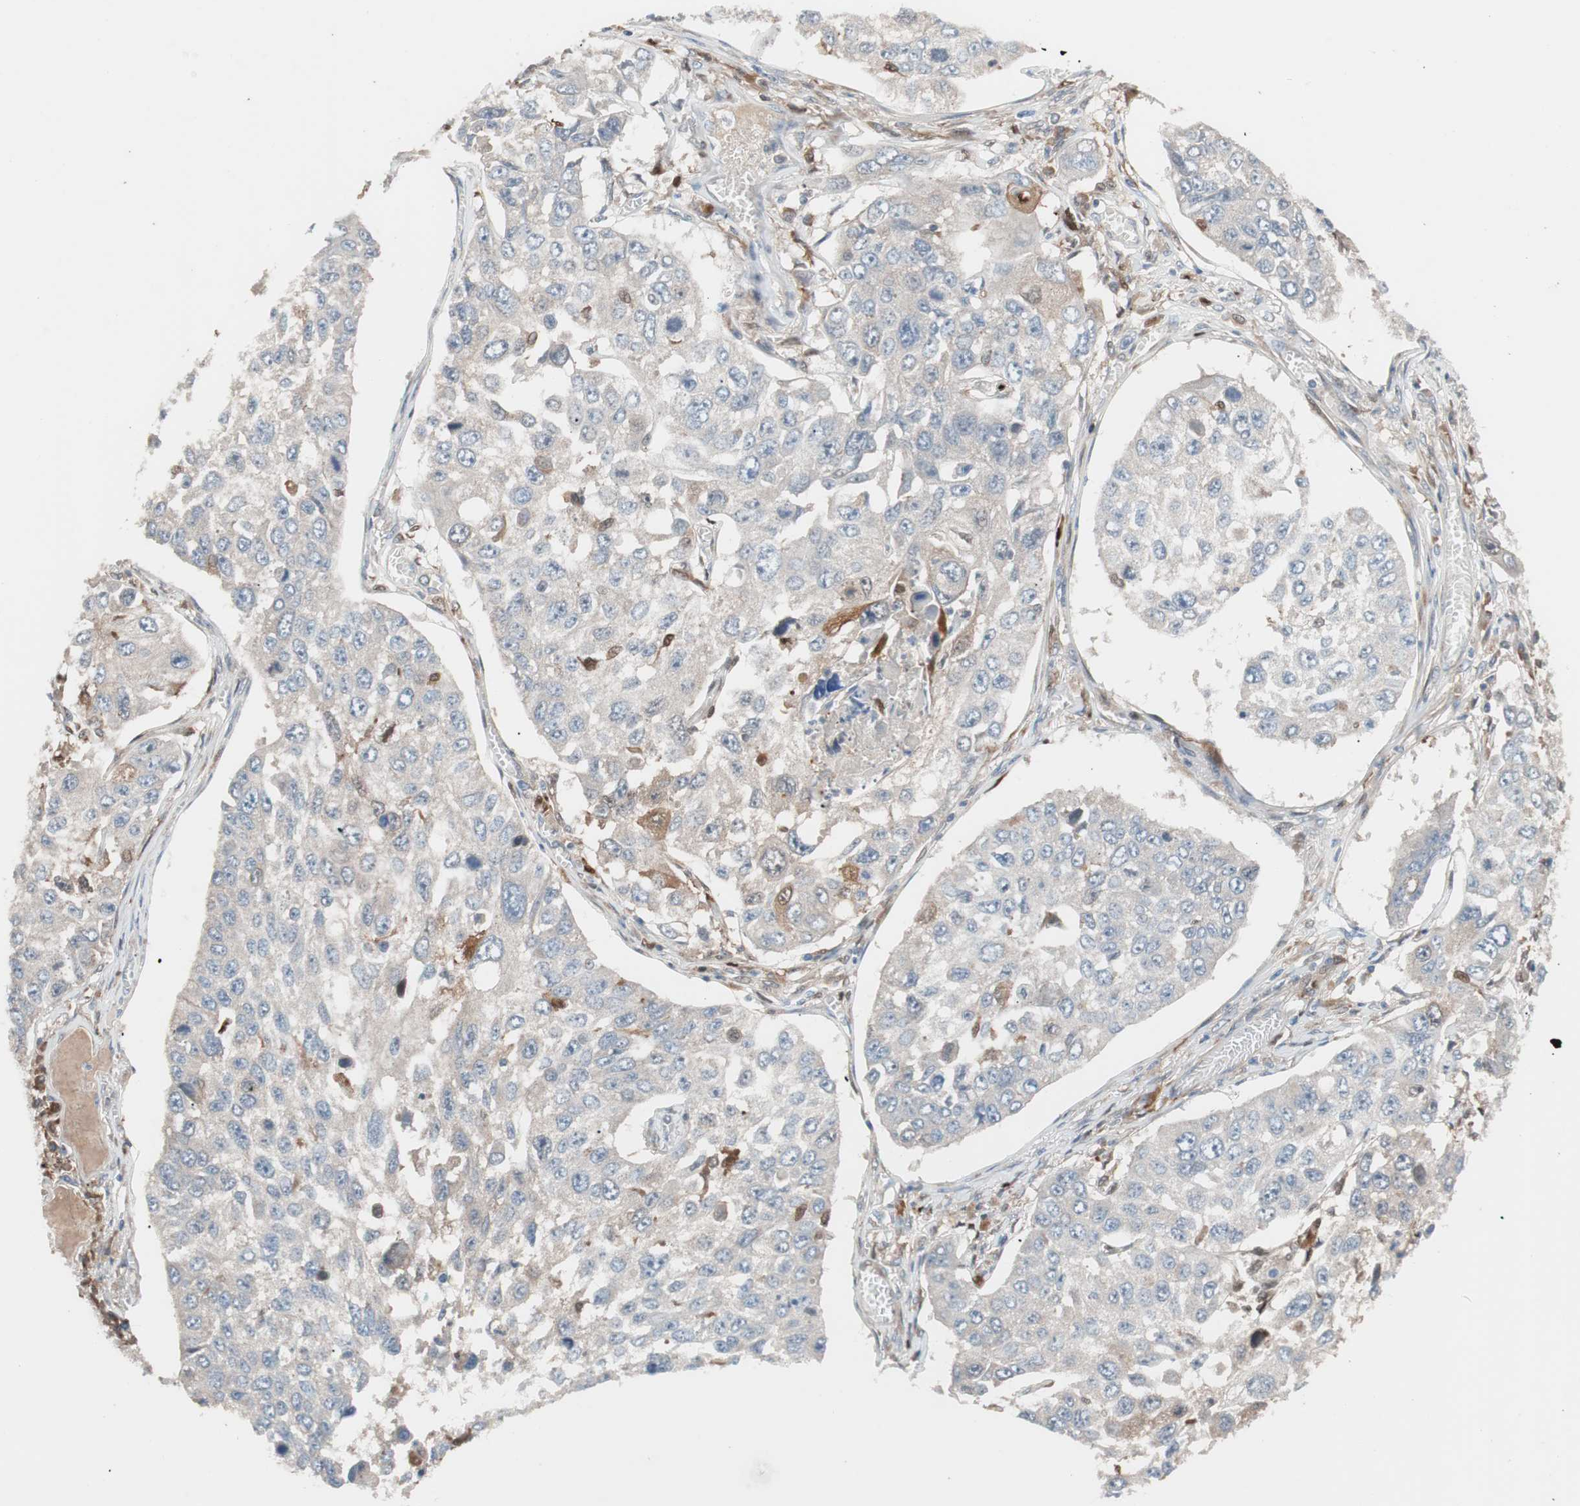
{"staining": {"intensity": "weak", "quantity": "25%-75%", "location": "cytoplasmic/membranous"}, "tissue": "lung cancer", "cell_type": "Tumor cells", "image_type": "cancer", "snomed": [{"axis": "morphology", "description": "Squamous cell carcinoma, NOS"}, {"axis": "topography", "description": "Lung"}], "caption": "Immunohistochemistry staining of squamous cell carcinoma (lung), which demonstrates low levels of weak cytoplasmic/membranous expression in approximately 25%-75% of tumor cells indicating weak cytoplasmic/membranous protein expression. The staining was performed using DAB (3,3'-diaminobenzidine) (brown) for protein detection and nuclei were counterstained in hematoxylin (blue).", "gene": "FAAH", "patient": {"sex": "male", "age": 71}}